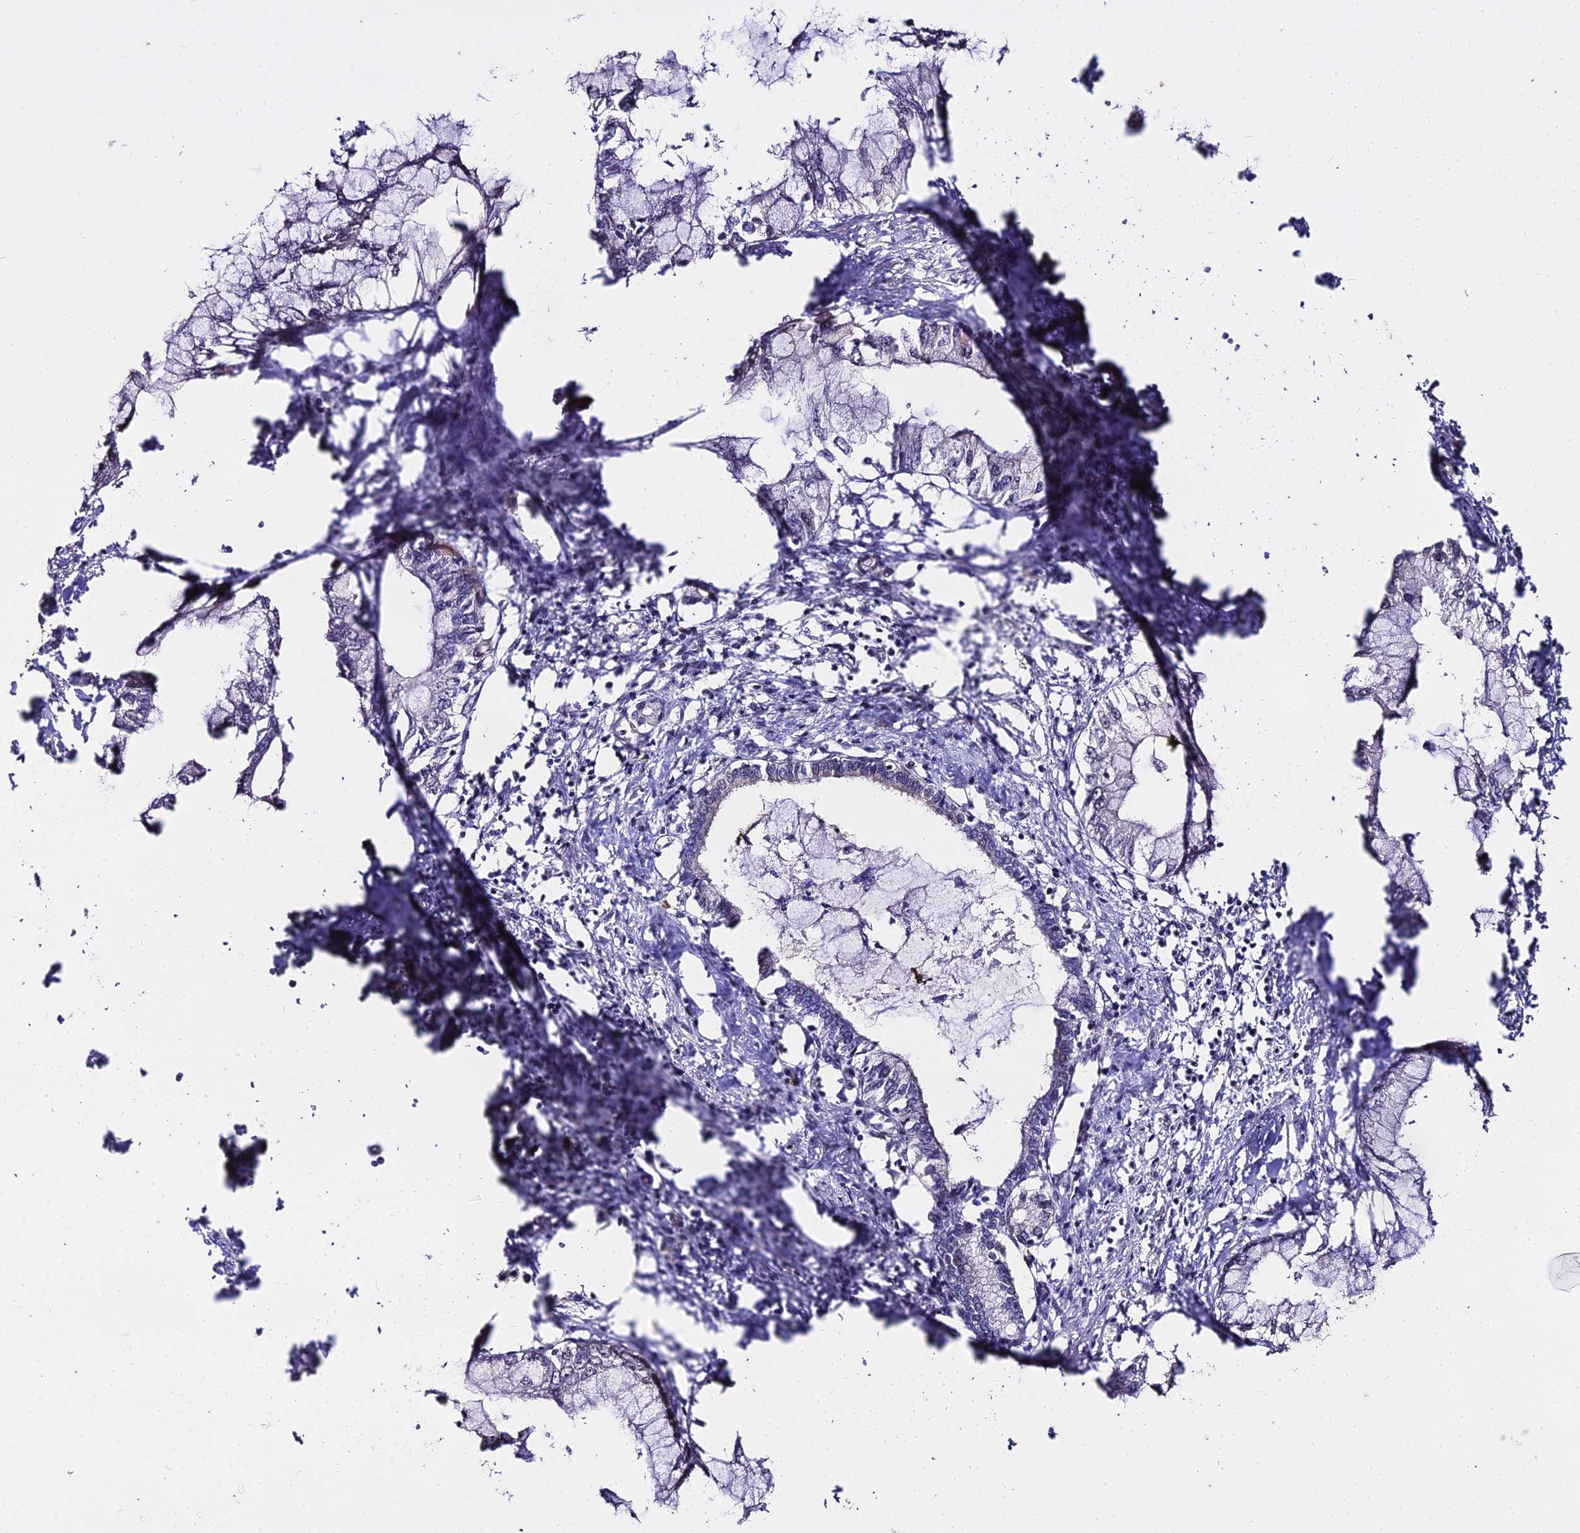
{"staining": {"intensity": "negative", "quantity": "none", "location": "none"}, "tissue": "pancreatic cancer", "cell_type": "Tumor cells", "image_type": "cancer", "snomed": [{"axis": "morphology", "description": "Adenocarcinoma, NOS"}, {"axis": "topography", "description": "Pancreas"}], "caption": "This is an IHC image of pancreatic adenocarcinoma. There is no staining in tumor cells.", "gene": "ZDBF2", "patient": {"sex": "male", "age": 48}}